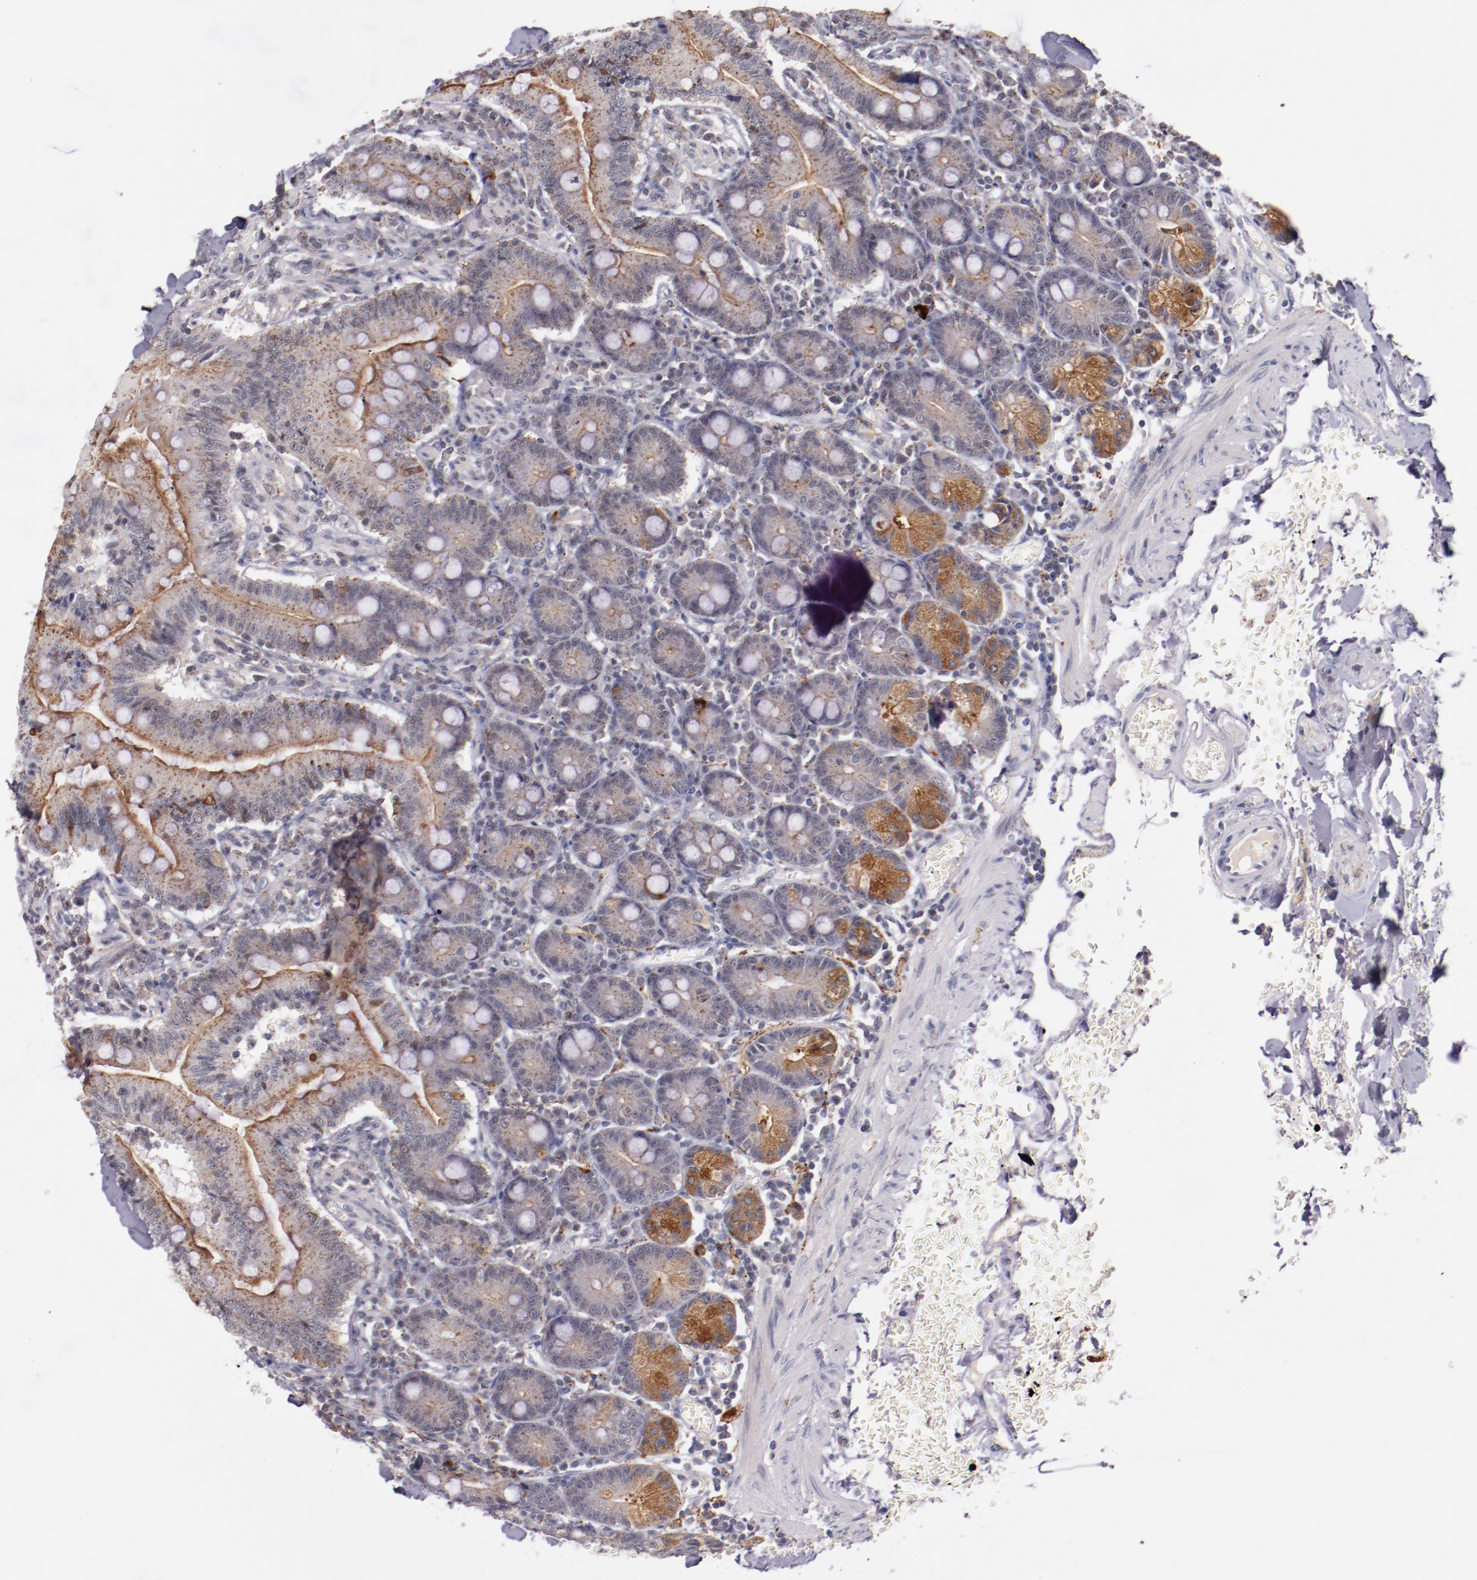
{"staining": {"intensity": "moderate", "quantity": "25%-75%", "location": "cytoplasmic/membranous"}, "tissue": "small intestine", "cell_type": "Glandular cells", "image_type": "normal", "snomed": [{"axis": "morphology", "description": "Normal tissue, NOS"}, {"axis": "topography", "description": "Small intestine"}], "caption": "High-power microscopy captured an immunohistochemistry (IHC) photomicrograph of benign small intestine, revealing moderate cytoplasmic/membranous staining in approximately 25%-75% of glandular cells.", "gene": "SYP", "patient": {"sex": "male", "age": 71}}